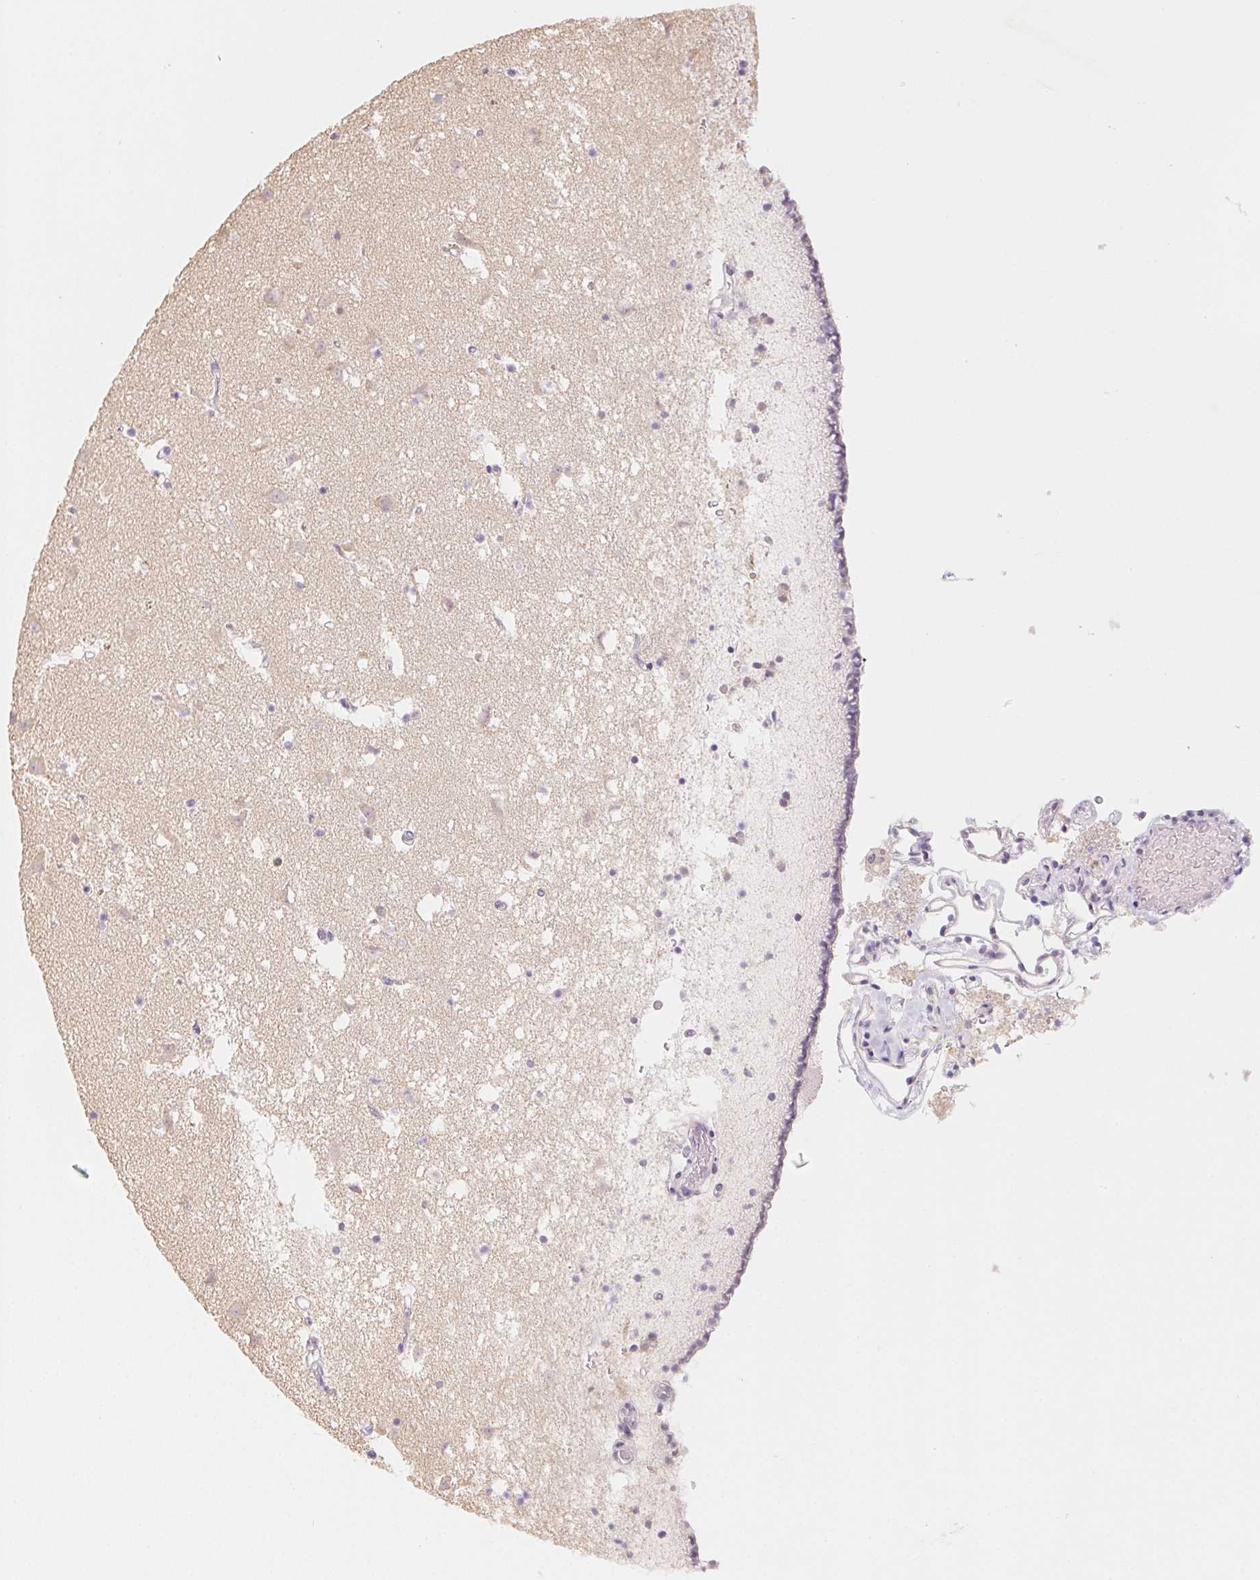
{"staining": {"intensity": "negative", "quantity": "none", "location": "none"}, "tissue": "caudate", "cell_type": "Glial cells", "image_type": "normal", "snomed": [{"axis": "morphology", "description": "Normal tissue, NOS"}, {"axis": "topography", "description": "Lateral ventricle wall"}], "caption": "Immunohistochemistry micrograph of benign caudate stained for a protein (brown), which exhibits no expression in glial cells.", "gene": "SLC6A18", "patient": {"sex": "female", "age": 42}}